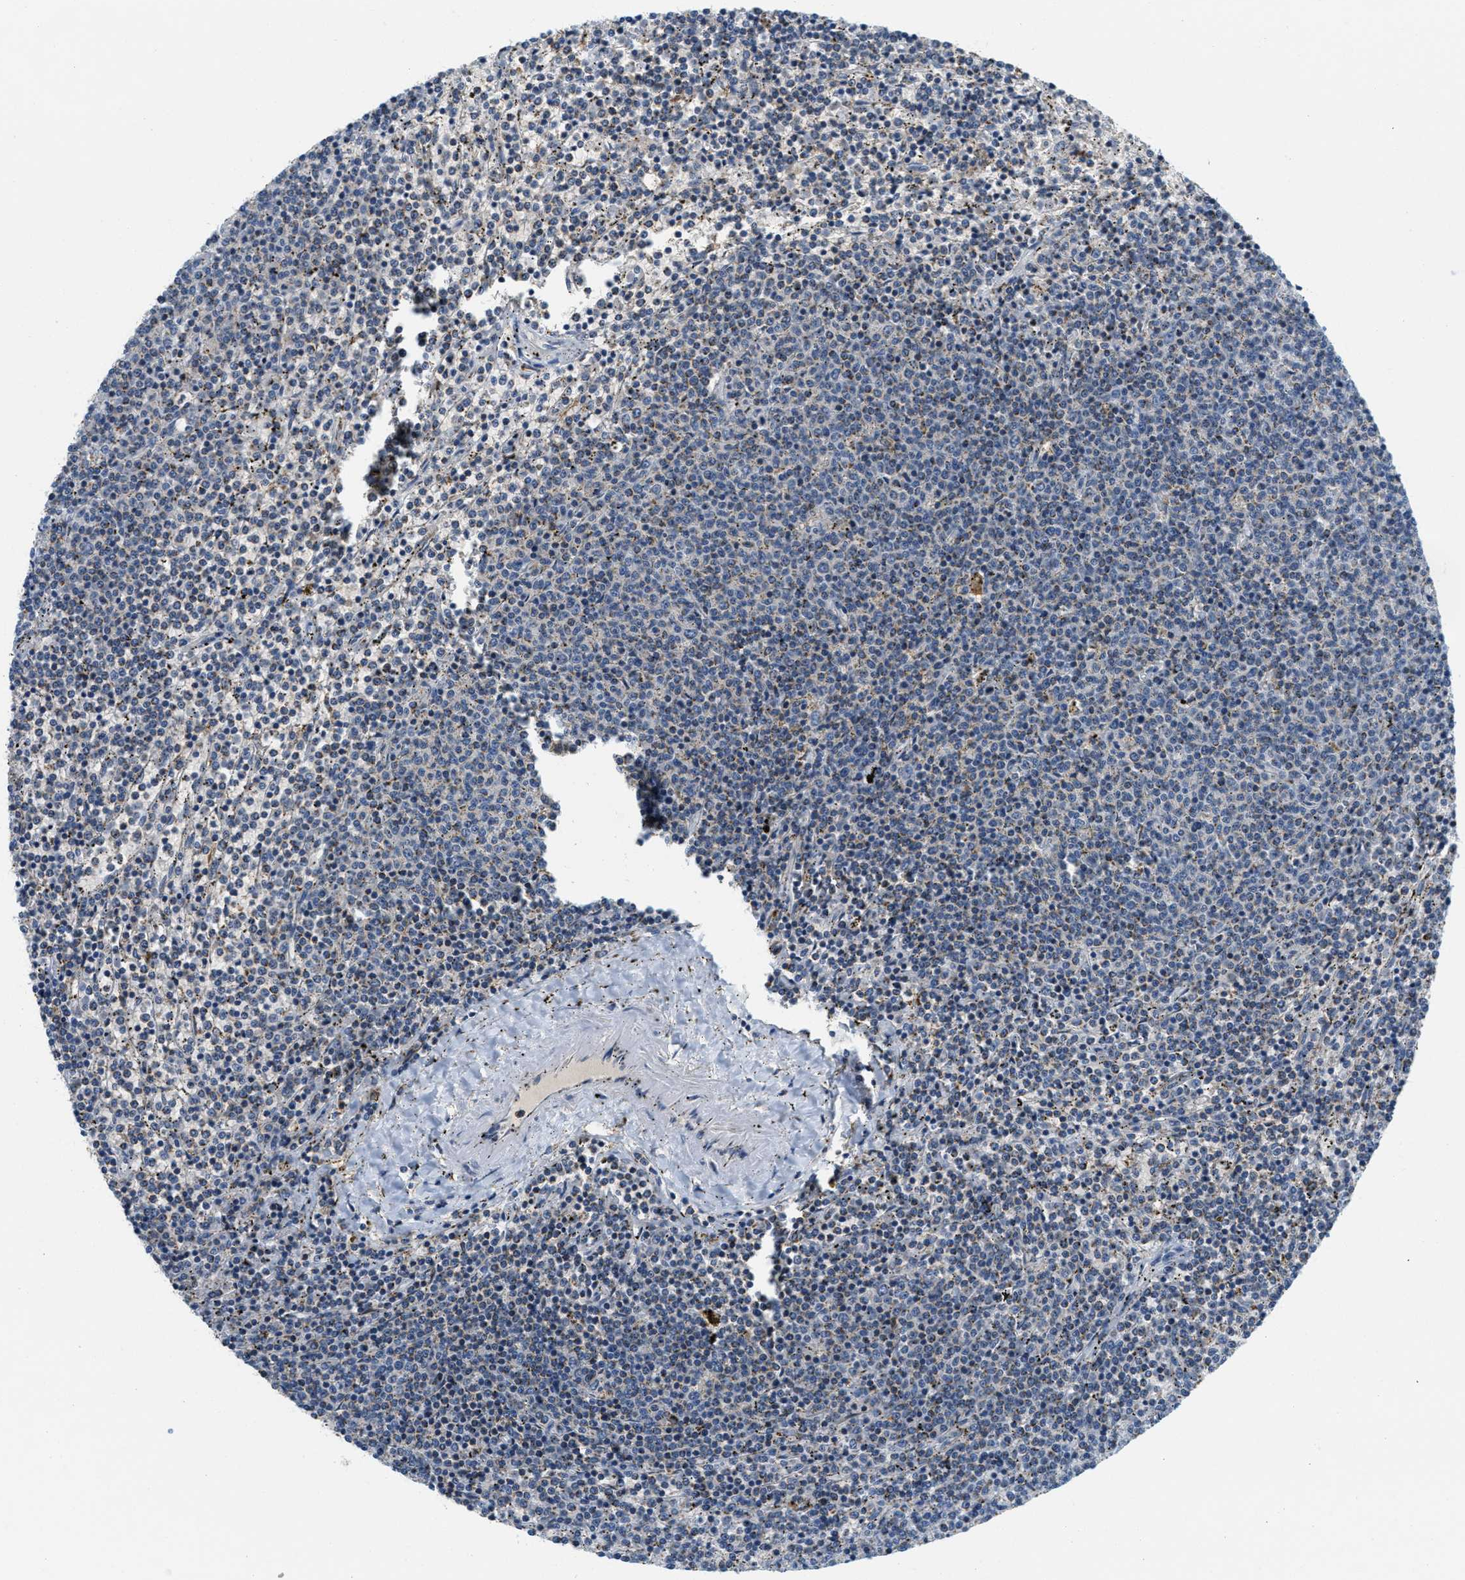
{"staining": {"intensity": "negative", "quantity": "none", "location": "none"}, "tissue": "lymphoma", "cell_type": "Tumor cells", "image_type": "cancer", "snomed": [{"axis": "morphology", "description": "Malignant lymphoma, non-Hodgkin's type, Low grade"}, {"axis": "topography", "description": "Spleen"}], "caption": "There is no significant positivity in tumor cells of low-grade malignant lymphoma, non-Hodgkin's type.", "gene": "HLCS", "patient": {"sex": "female", "age": 50}}